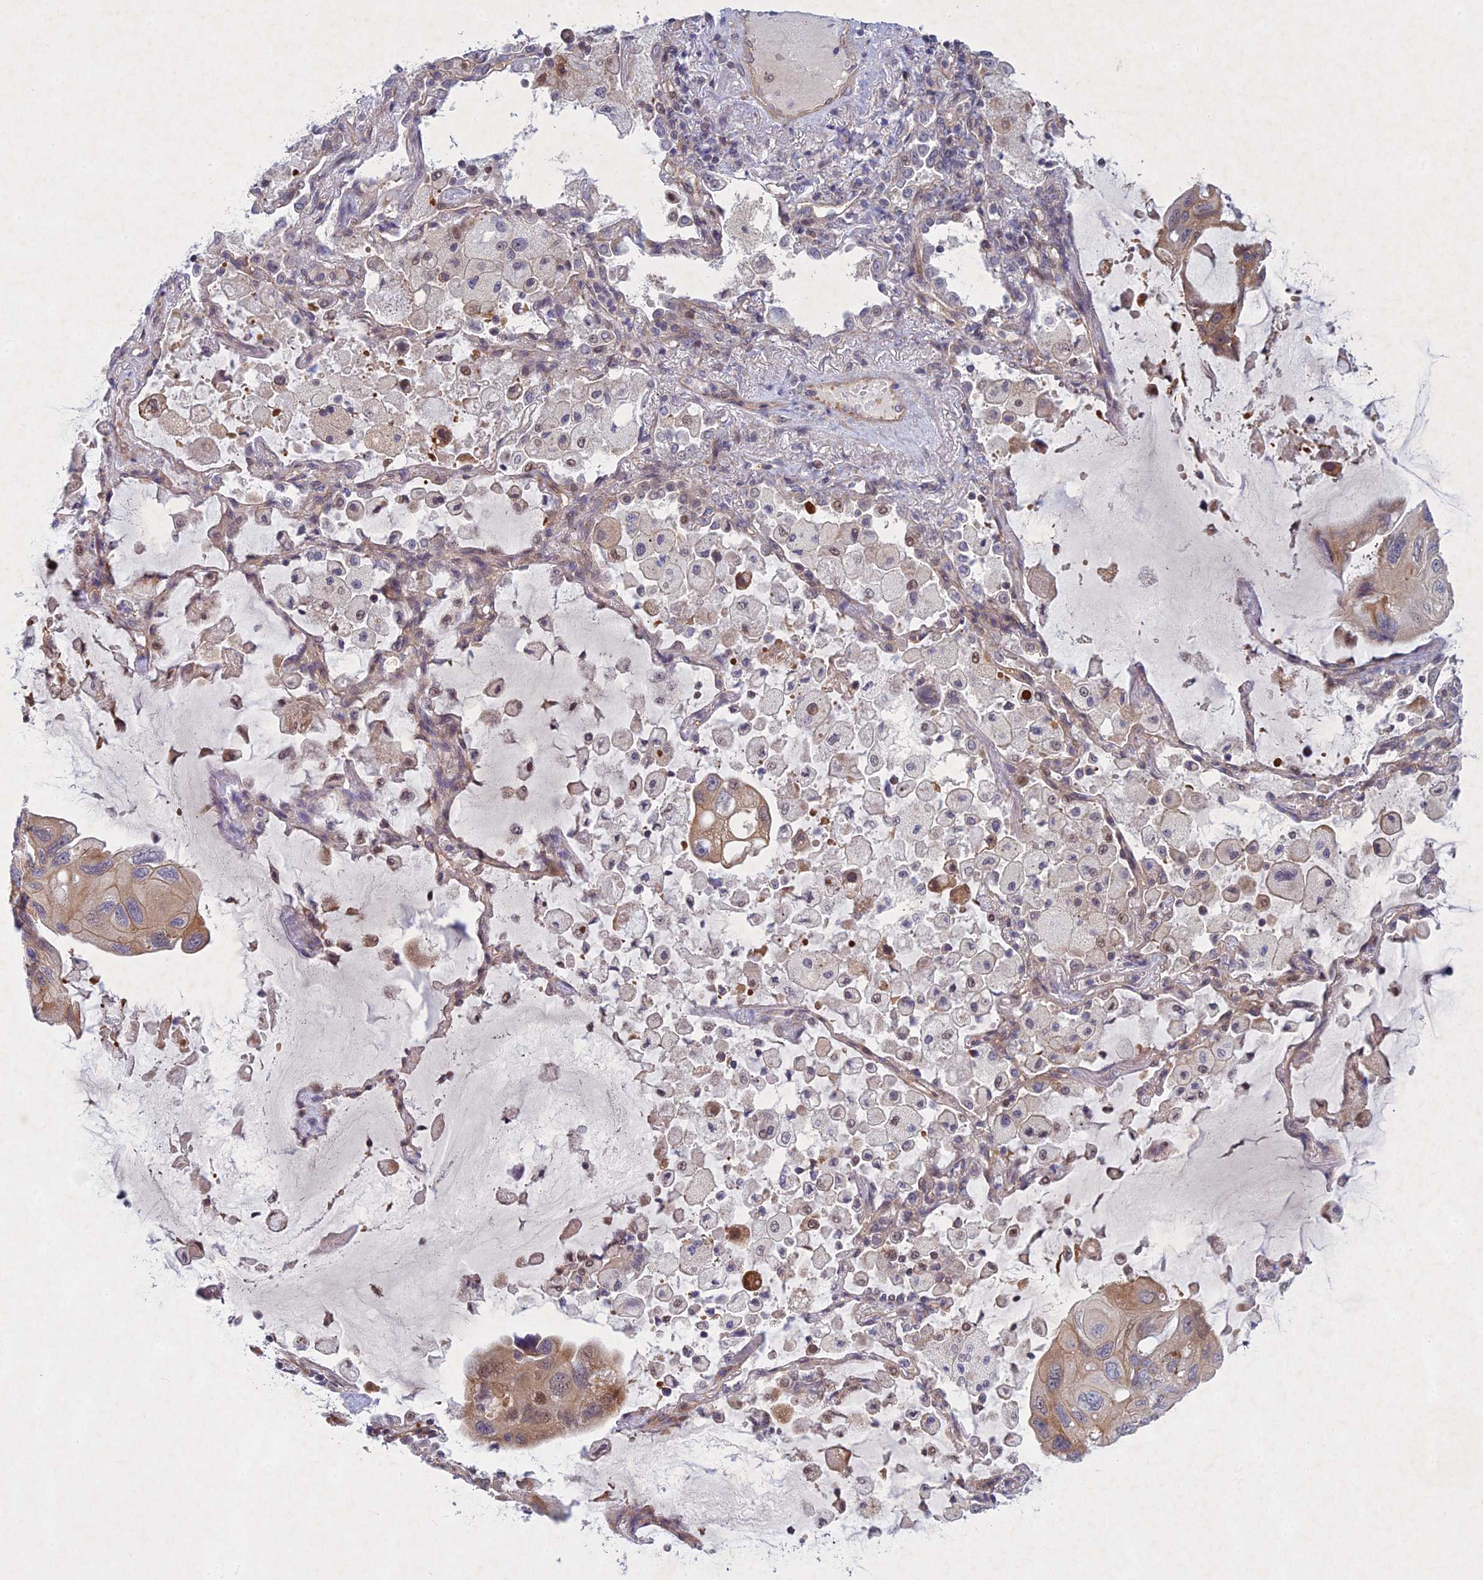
{"staining": {"intensity": "weak", "quantity": "25%-75%", "location": "cytoplasmic/membranous"}, "tissue": "lung cancer", "cell_type": "Tumor cells", "image_type": "cancer", "snomed": [{"axis": "morphology", "description": "Squamous cell carcinoma, NOS"}, {"axis": "topography", "description": "Lung"}], "caption": "There is low levels of weak cytoplasmic/membranous staining in tumor cells of squamous cell carcinoma (lung), as demonstrated by immunohistochemical staining (brown color).", "gene": "PTHLH", "patient": {"sex": "female", "age": 73}}